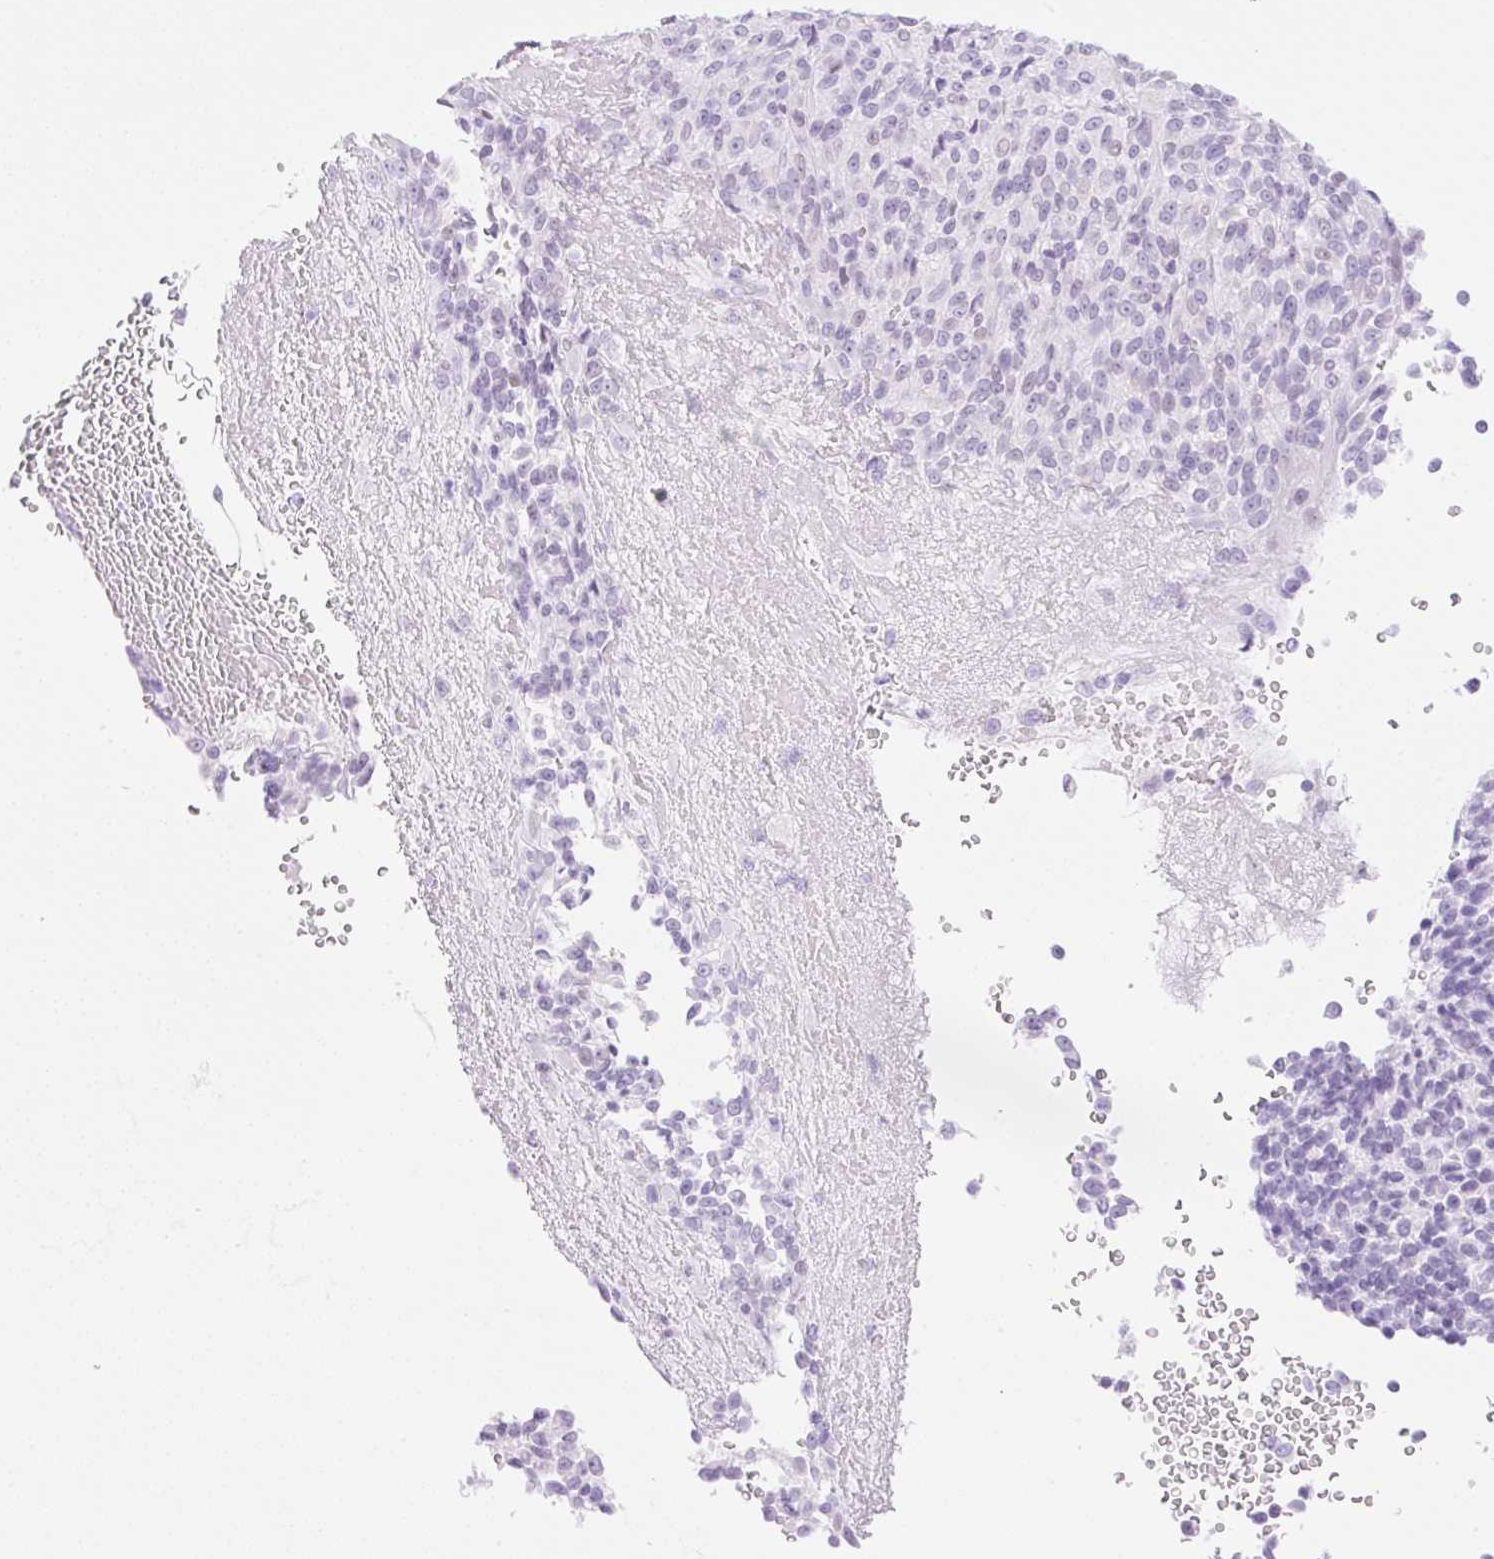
{"staining": {"intensity": "negative", "quantity": "none", "location": "none"}, "tissue": "melanoma", "cell_type": "Tumor cells", "image_type": "cancer", "snomed": [{"axis": "morphology", "description": "Malignant melanoma, Metastatic site"}, {"axis": "topography", "description": "Brain"}], "caption": "Melanoma was stained to show a protein in brown. There is no significant expression in tumor cells. (DAB immunohistochemistry (IHC) visualized using brightfield microscopy, high magnification).", "gene": "SPRR4", "patient": {"sex": "female", "age": 56}}